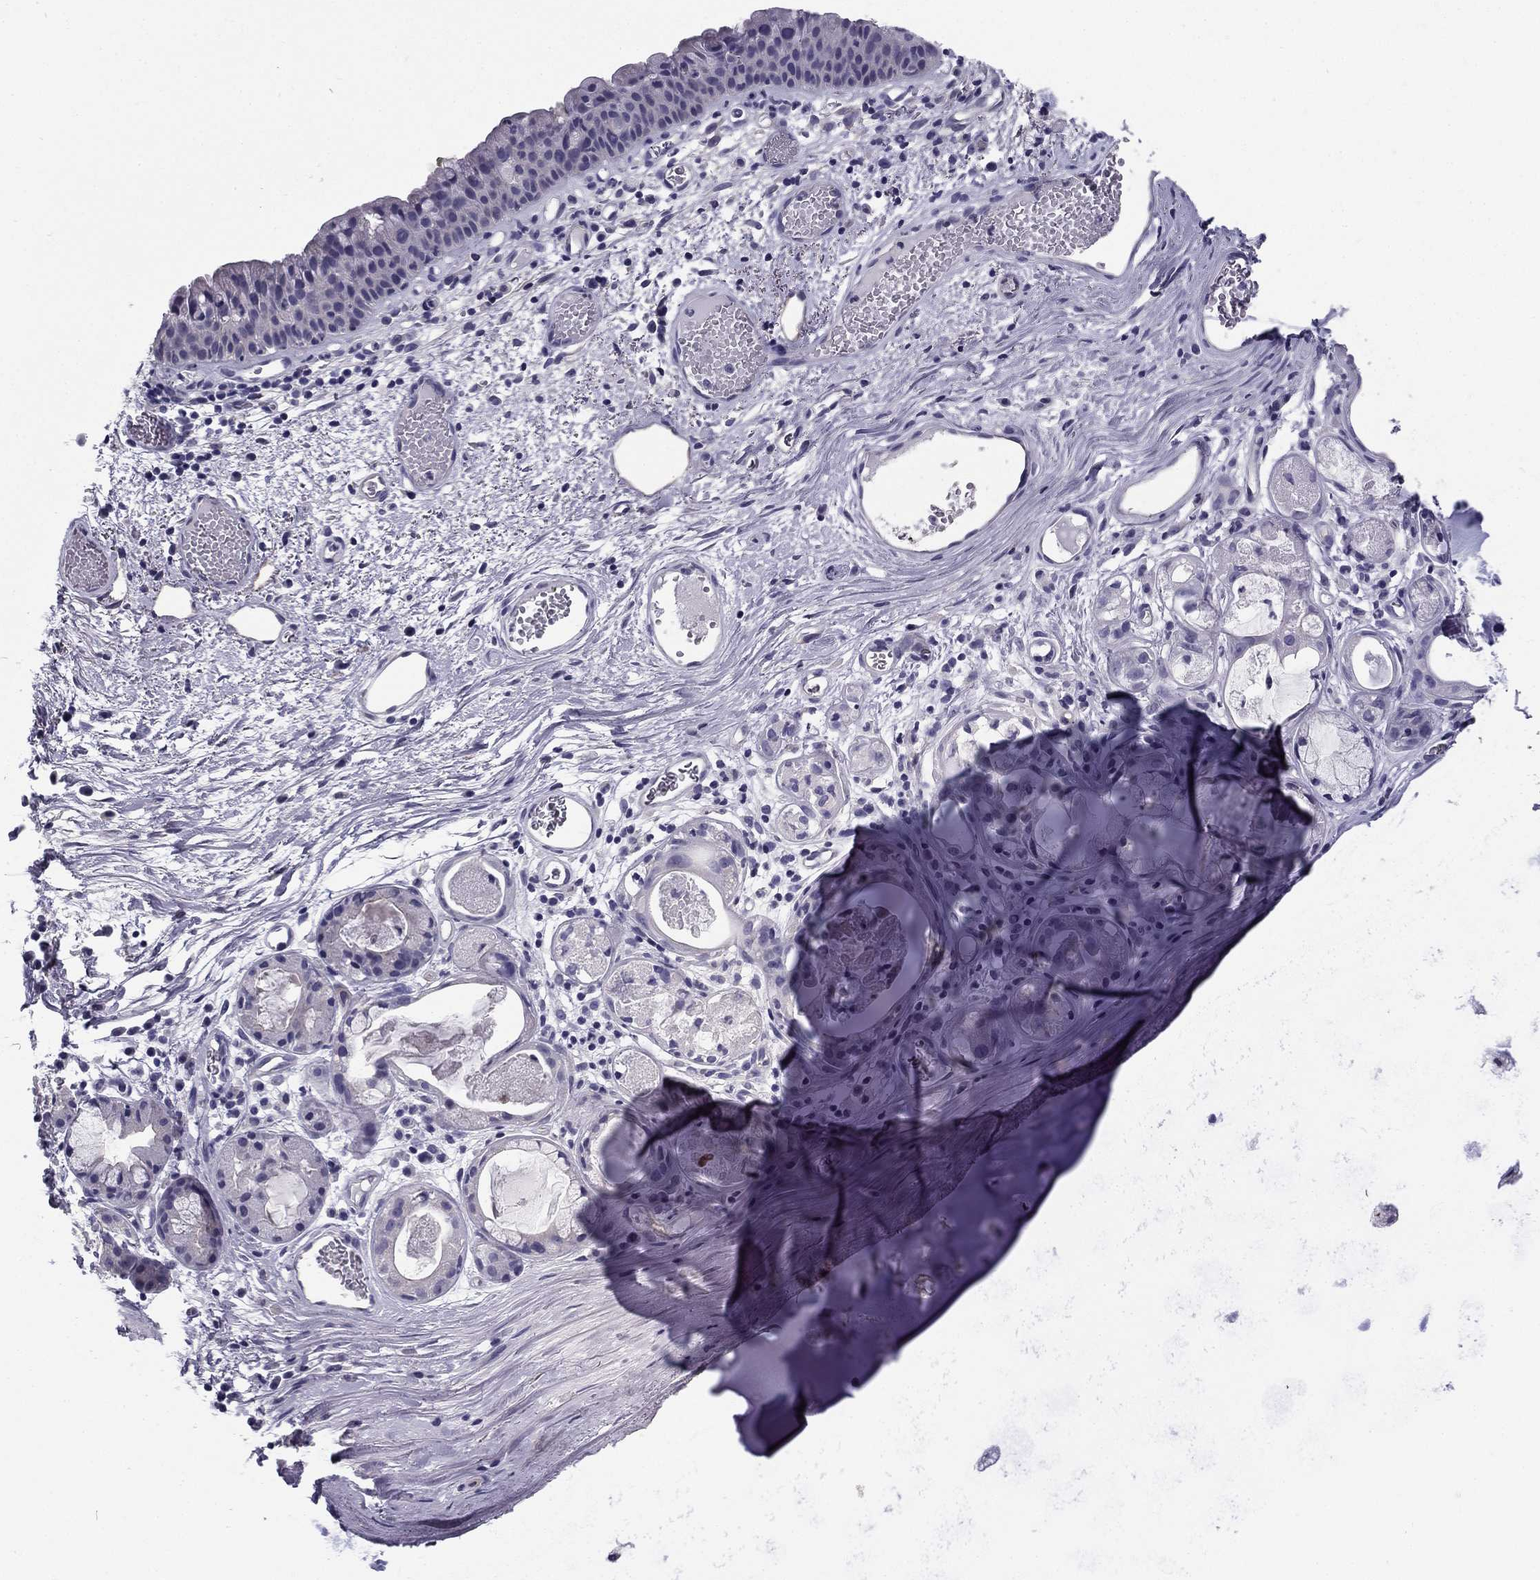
{"staining": {"intensity": "negative", "quantity": "none", "location": "none"}, "tissue": "adipose tissue", "cell_type": "Adipocytes", "image_type": "normal", "snomed": [{"axis": "morphology", "description": "Normal tissue, NOS"}, {"axis": "topography", "description": "Cartilage tissue"}], "caption": "Immunohistochemical staining of unremarkable adipose tissue displays no significant staining in adipocytes. The staining was performed using DAB (3,3'-diaminobenzidine) to visualize the protein expression in brown, while the nuclei were stained in blue with hematoxylin (Magnification: 20x).", "gene": "FLNC", "patient": {"sex": "male", "age": 81}}